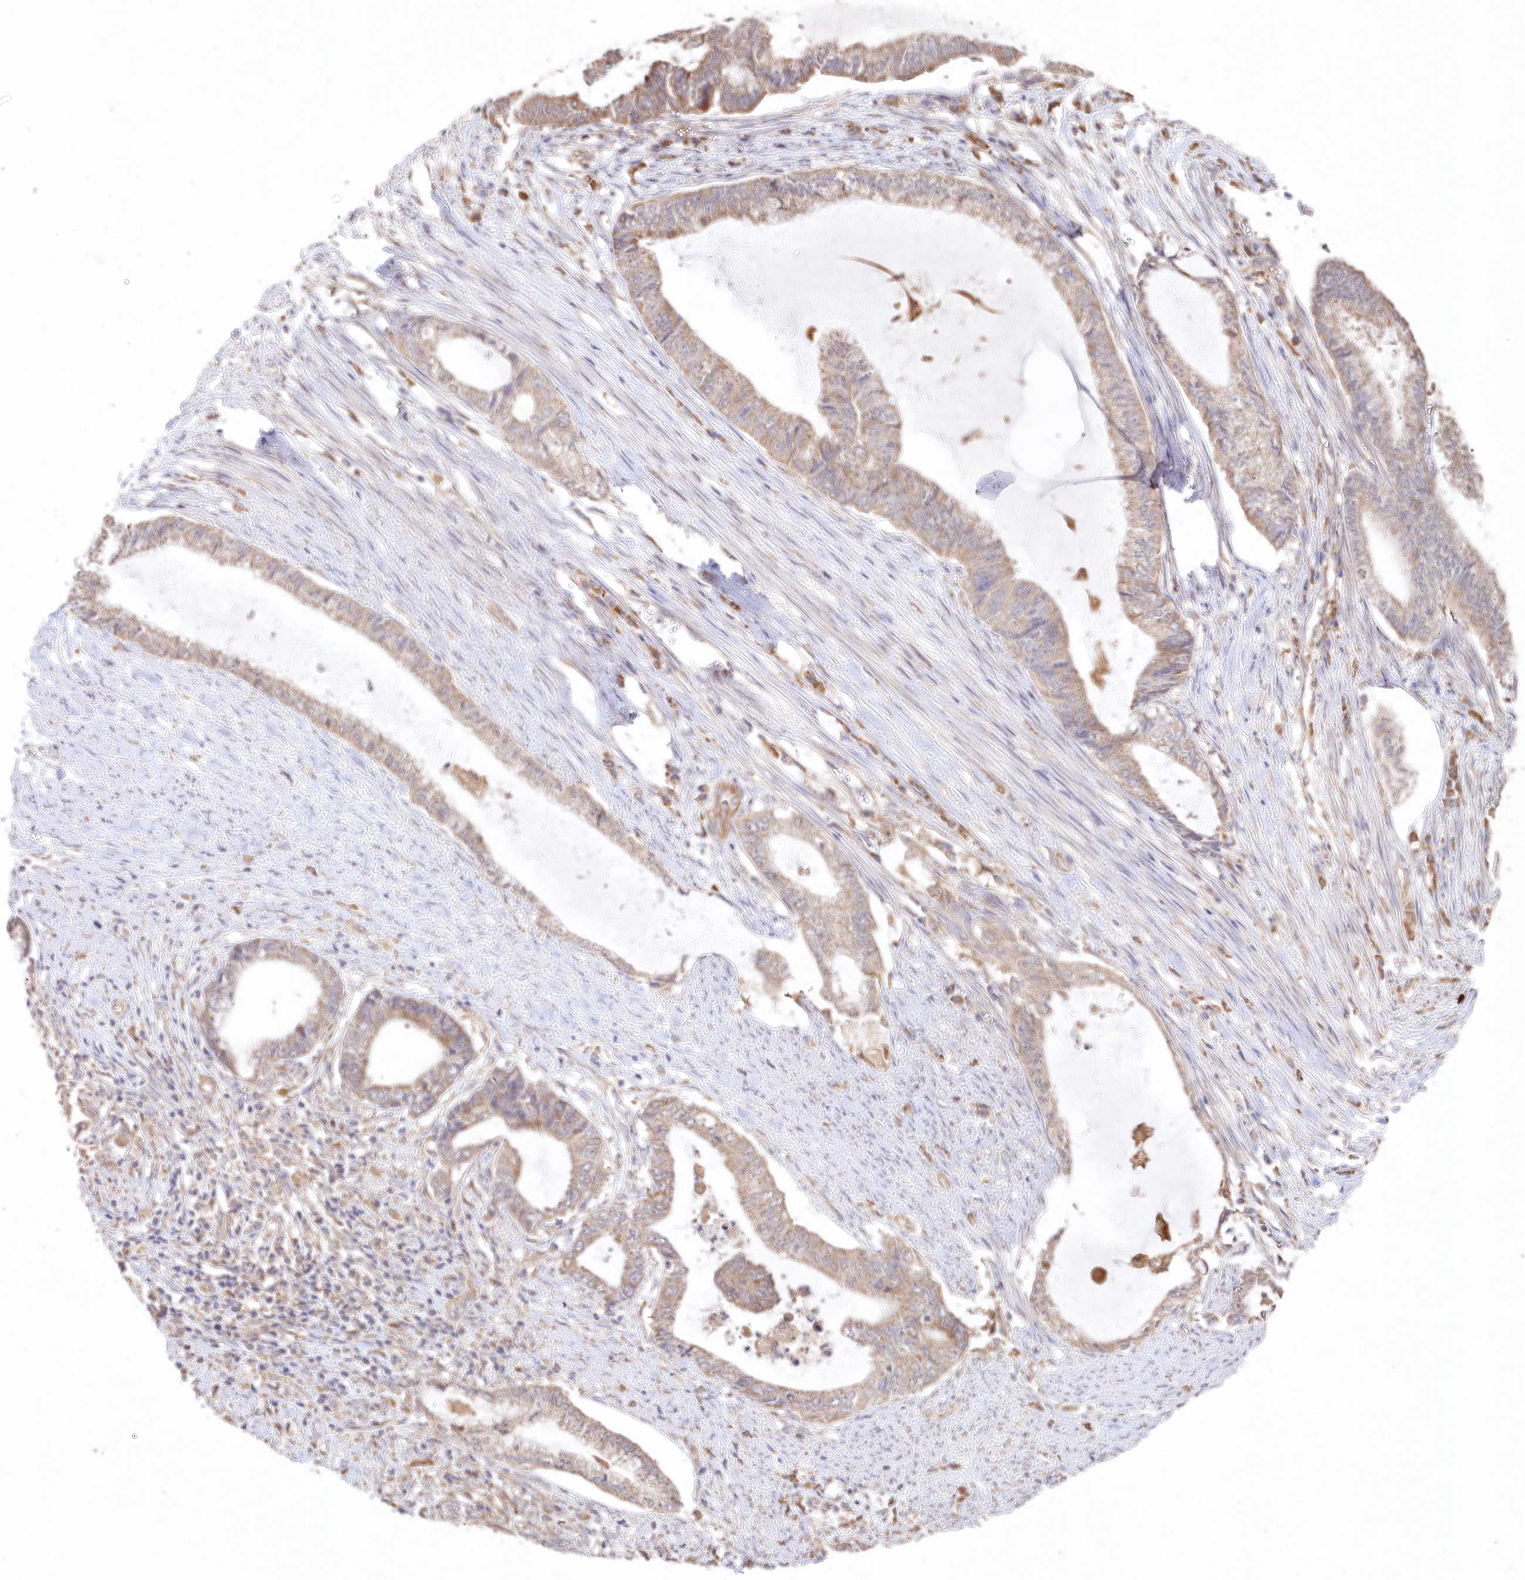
{"staining": {"intensity": "weak", "quantity": ">75%", "location": "cytoplasmic/membranous"}, "tissue": "endometrial cancer", "cell_type": "Tumor cells", "image_type": "cancer", "snomed": [{"axis": "morphology", "description": "Adenocarcinoma, NOS"}, {"axis": "topography", "description": "Endometrium"}], "caption": "Immunohistochemical staining of adenocarcinoma (endometrial) shows low levels of weak cytoplasmic/membranous protein expression in approximately >75% of tumor cells. The staining was performed using DAB (3,3'-diaminobenzidine) to visualize the protein expression in brown, while the nuclei were stained in blue with hematoxylin (Magnification: 20x).", "gene": "DMXL1", "patient": {"sex": "female", "age": 86}}